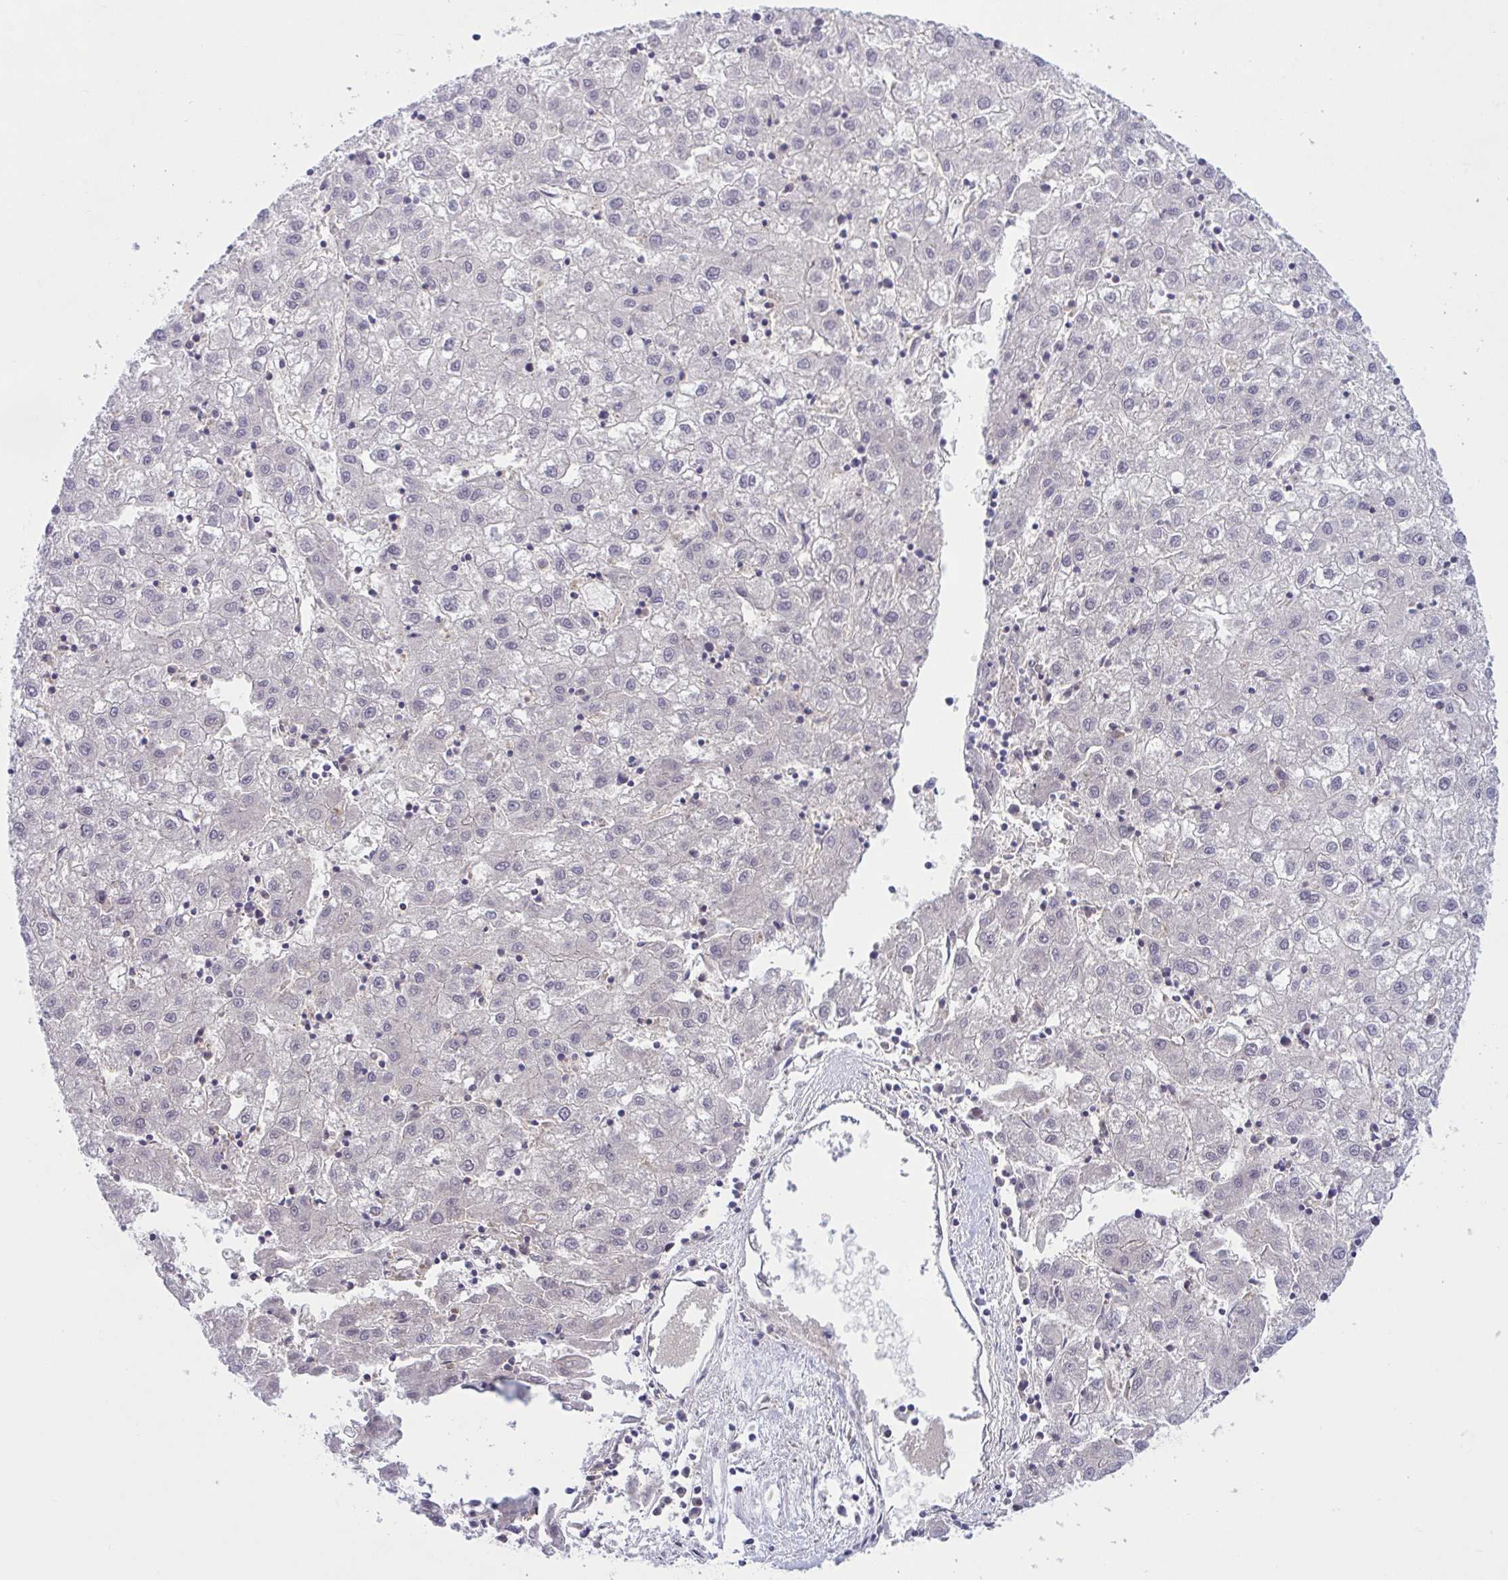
{"staining": {"intensity": "negative", "quantity": "none", "location": "none"}, "tissue": "liver cancer", "cell_type": "Tumor cells", "image_type": "cancer", "snomed": [{"axis": "morphology", "description": "Carcinoma, Hepatocellular, NOS"}, {"axis": "topography", "description": "Liver"}], "caption": "Tumor cells show no significant protein expression in liver cancer (hepatocellular carcinoma).", "gene": "TTC7B", "patient": {"sex": "male", "age": 72}}